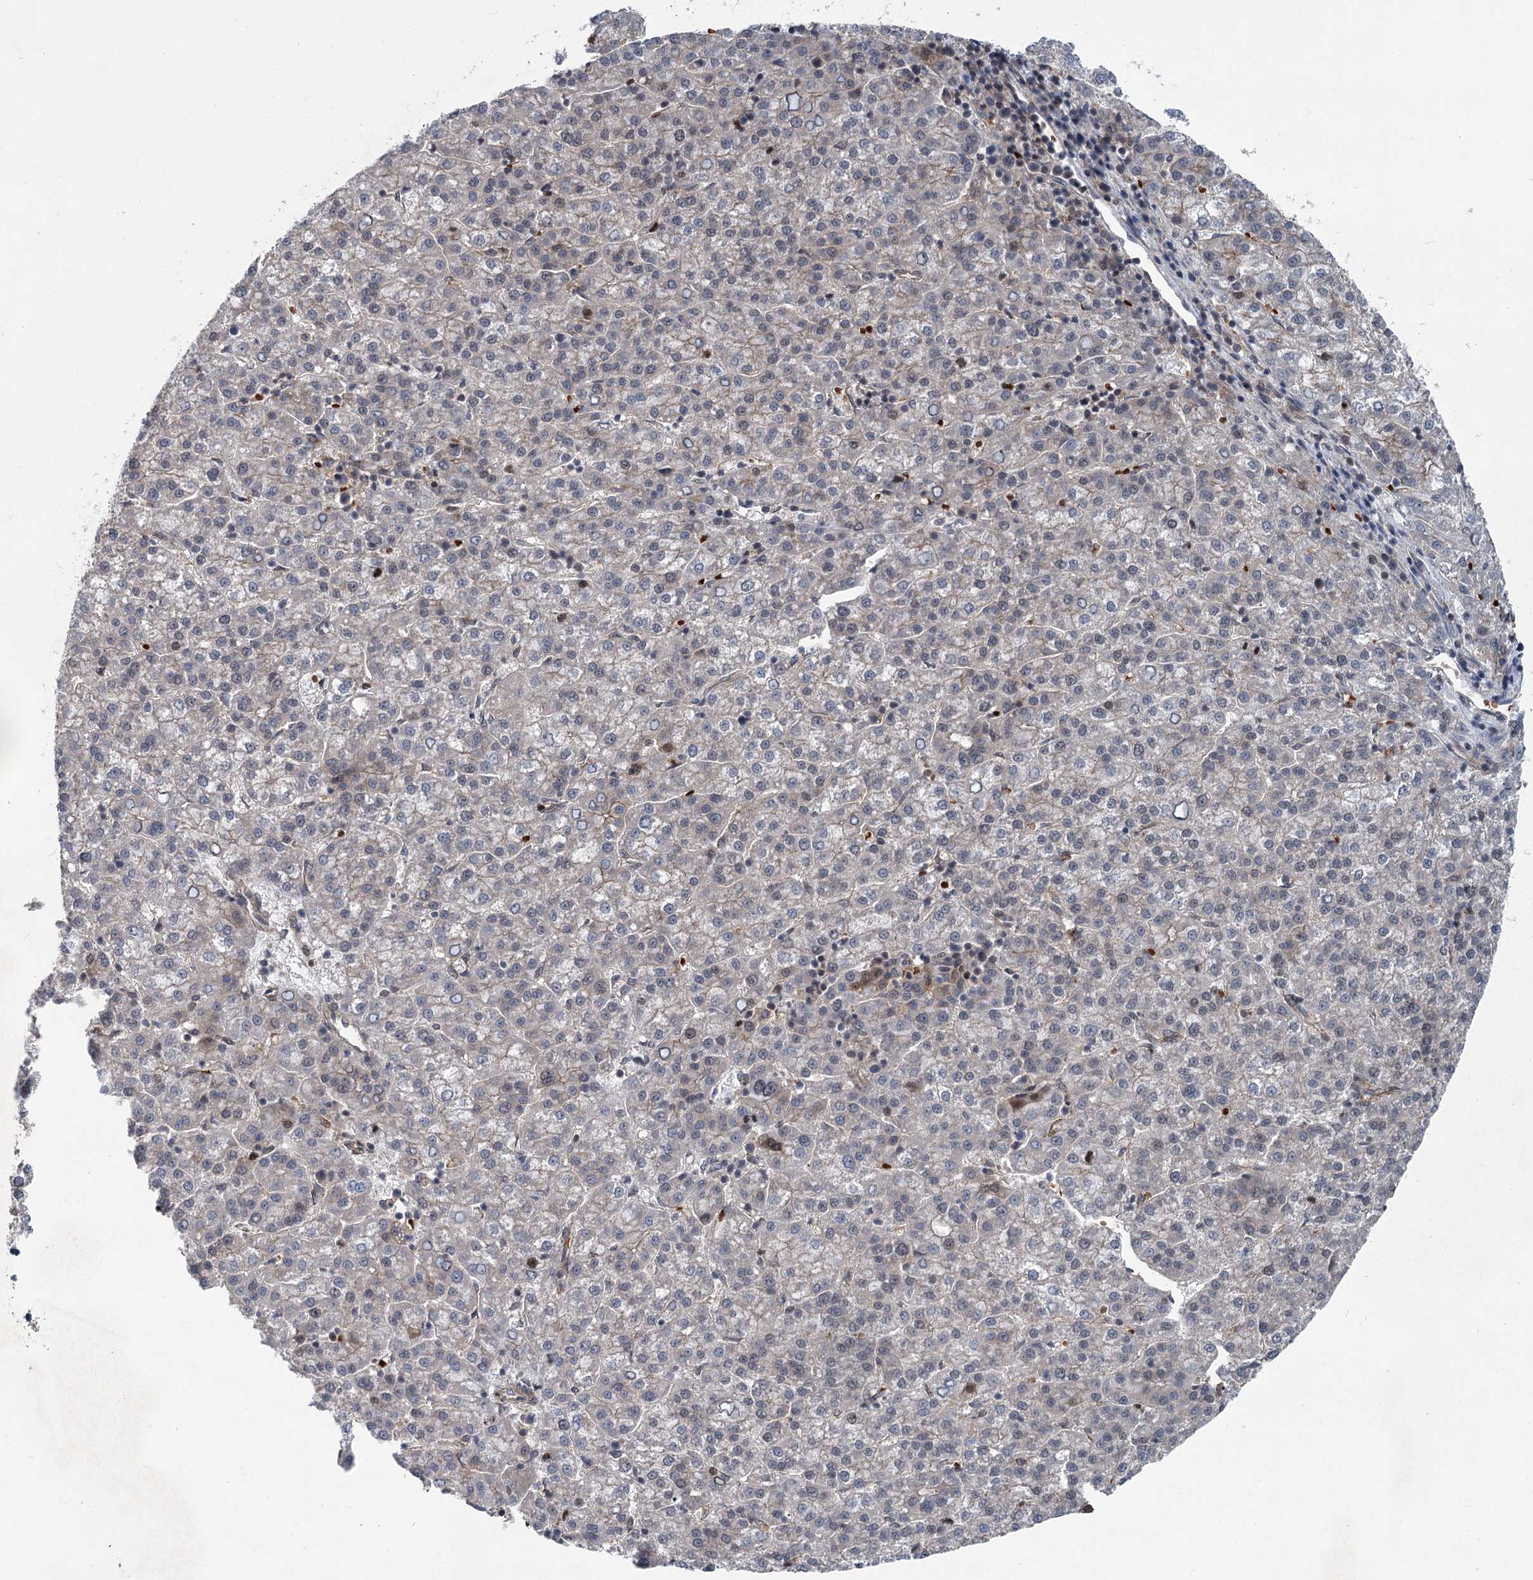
{"staining": {"intensity": "negative", "quantity": "none", "location": "none"}, "tissue": "liver cancer", "cell_type": "Tumor cells", "image_type": "cancer", "snomed": [{"axis": "morphology", "description": "Carcinoma, Hepatocellular, NOS"}, {"axis": "topography", "description": "Liver"}], "caption": "Tumor cells are negative for brown protein staining in hepatocellular carcinoma (liver).", "gene": "IQSEC1", "patient": {"sex": "female", "age": 58}}